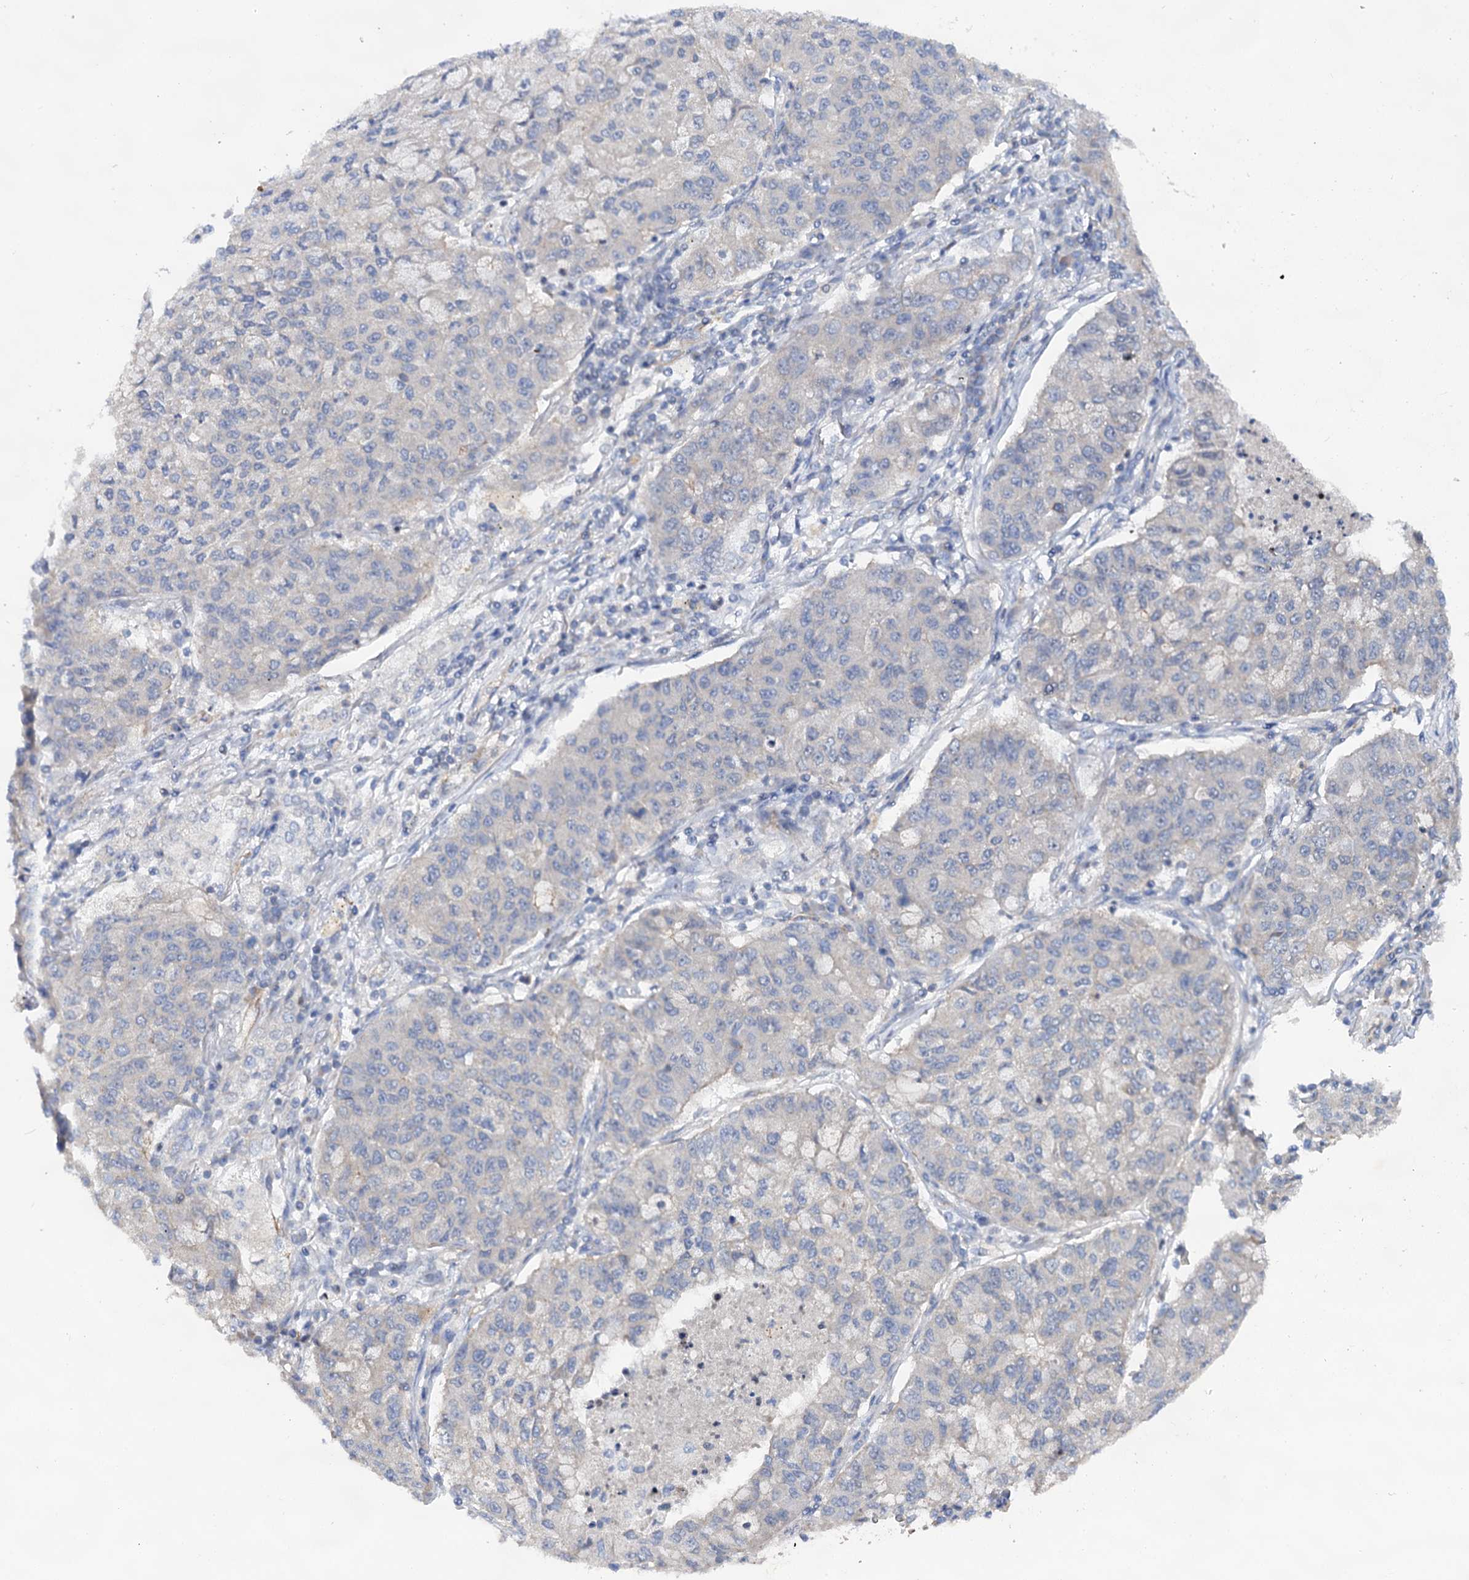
{"staining": {"intensity": "negative", "quantity": "none", "location": "none"}, "tissue": "lung cancer", "cell_type": "Tumor cells", "image_type": "cancer", "snomed": [{"axis": "morphology", "description": "Squamous cell carcinoma, NOS"}, {"axis": "topography", "description": "Lung"}], "caption": "IHC photomicrograph of lung squamous cell carcinoma stained for a protein (brown), which displays no staining in tumor cells.", "gene": "ABLIM1", "patient": {"sex": "male", "age": 74}}